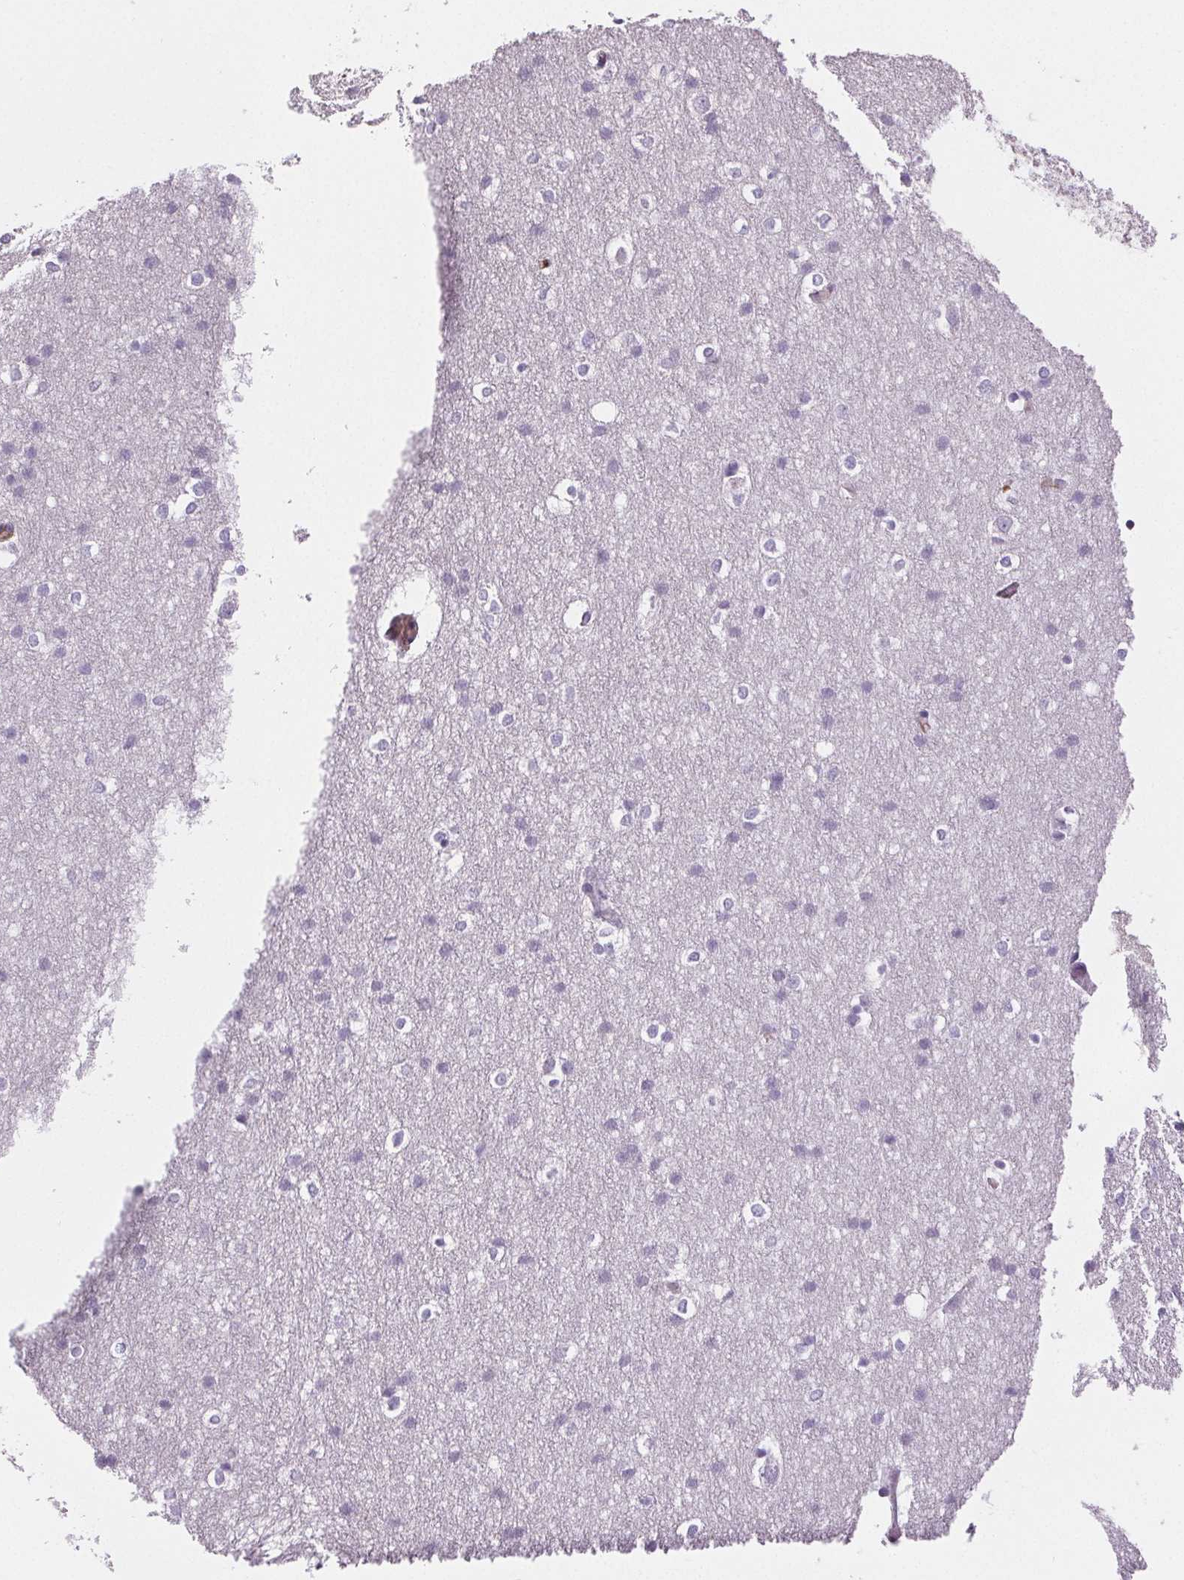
{"staining": {"intensity": "negative", "quantity": "none", "location": "none"}, "tissue": "cerebral cortex", "cell_type": "Endothelial cells", "image_type": "normal", "snomed": [{"axis": "morphology", "description": "Normal tissue, NOS"}, {"axis": "topography", "description": "Cerebral cortex"}], "caption": "The micrograph exhibits no staining of endothelial cells in benign cerebral cortex. (DAB (3,3'-diaminobenzidine) IHC, high magnification).", "gene": "CD5L", "patient": {"sex": "male", "age": 37}}